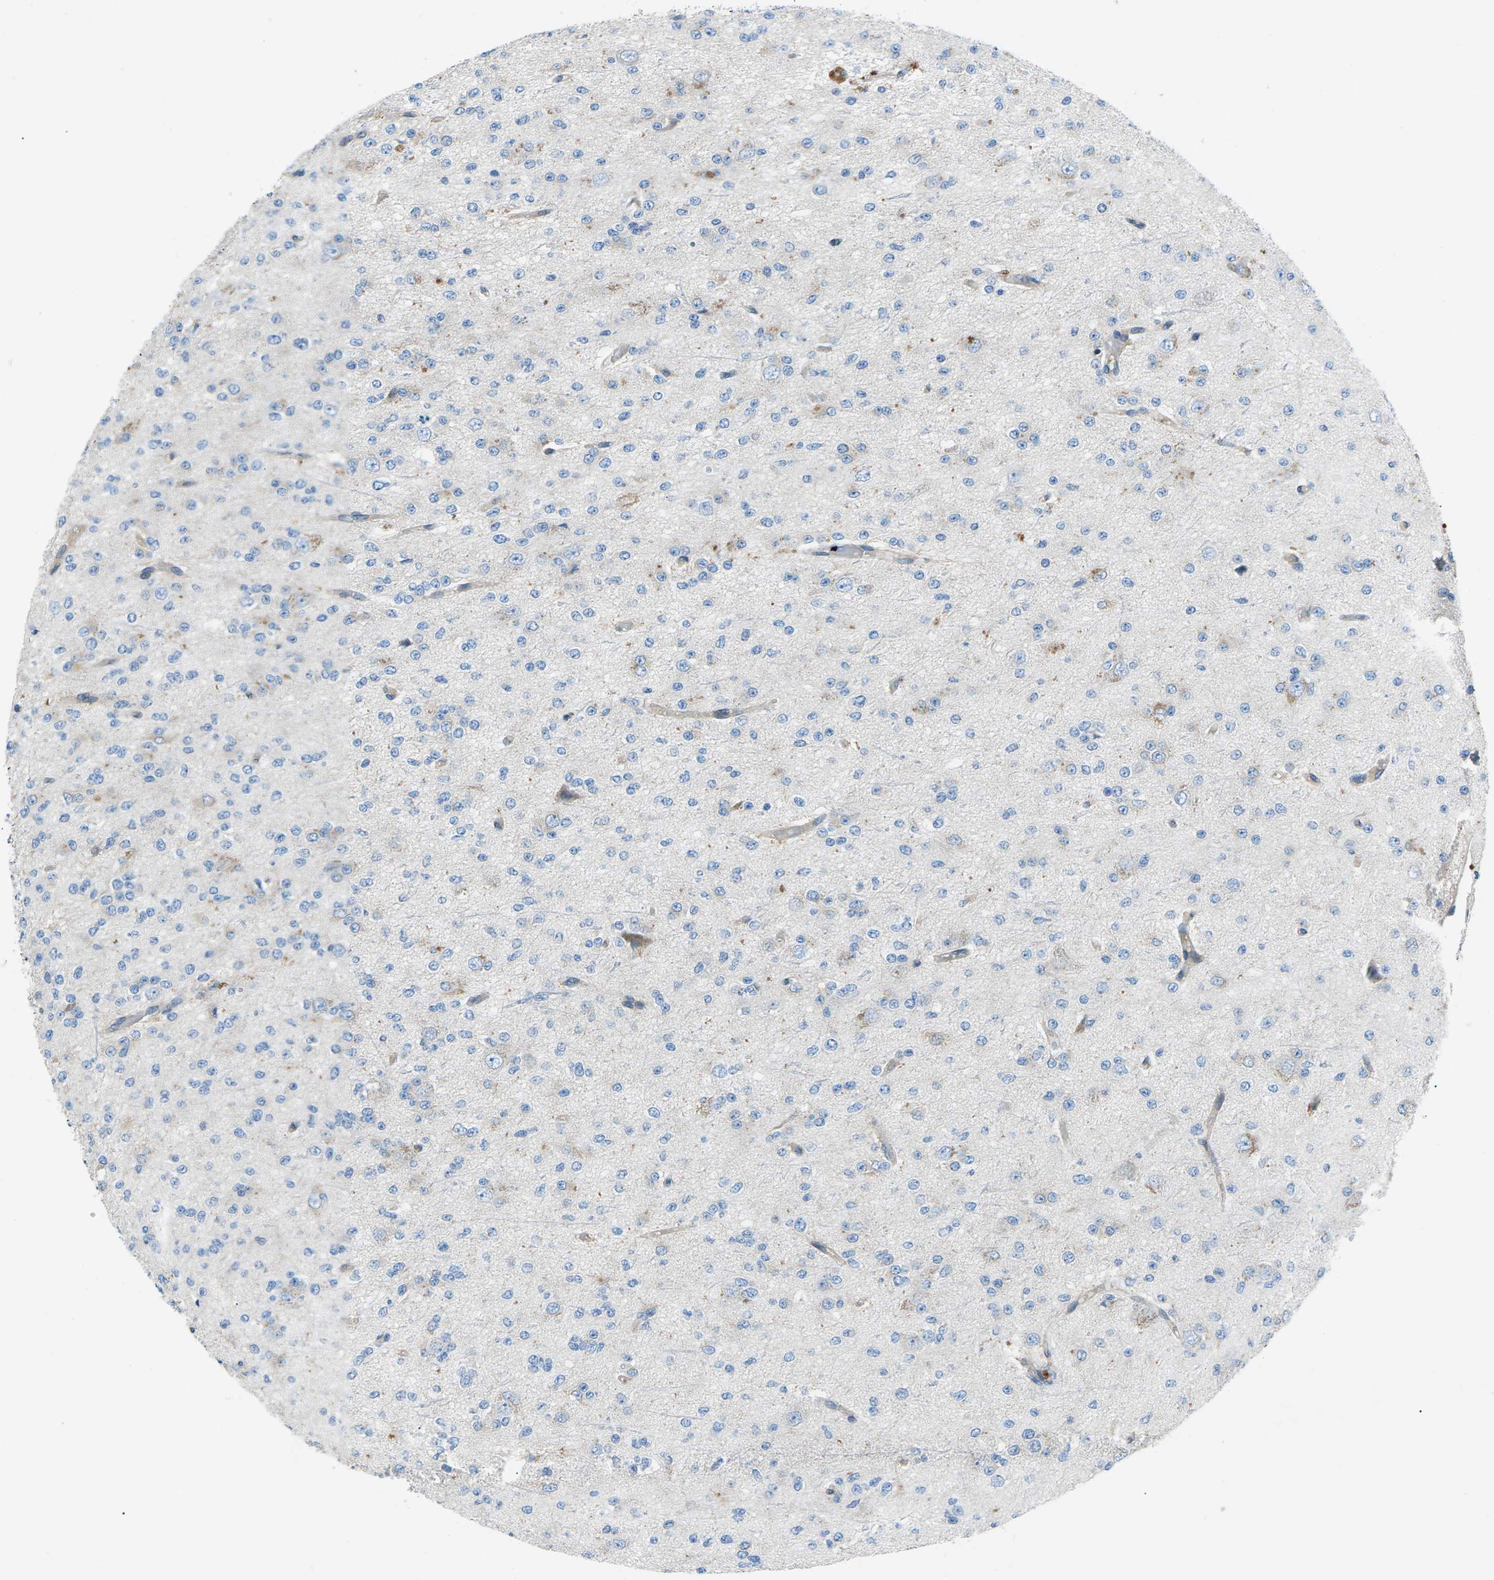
{"staining": {"intensity": "weak", "quantity": "<25%", "location": "cytoplasmic/membranous"}, "tissue": "glioma", "cell_type": "Tumor cells", "image_type": "cancer", "snomed": [{"axis": "morphology", "description": "Glioma, malignant, Low grade"}, {"axis": "topography", "description": "Brain"}], "caption": "Tumor cells show no significant protein expression in low-grade glioma (malignant).", "gene": "ZDHHC24", "patient": {"sex": "male", "age": 38}}